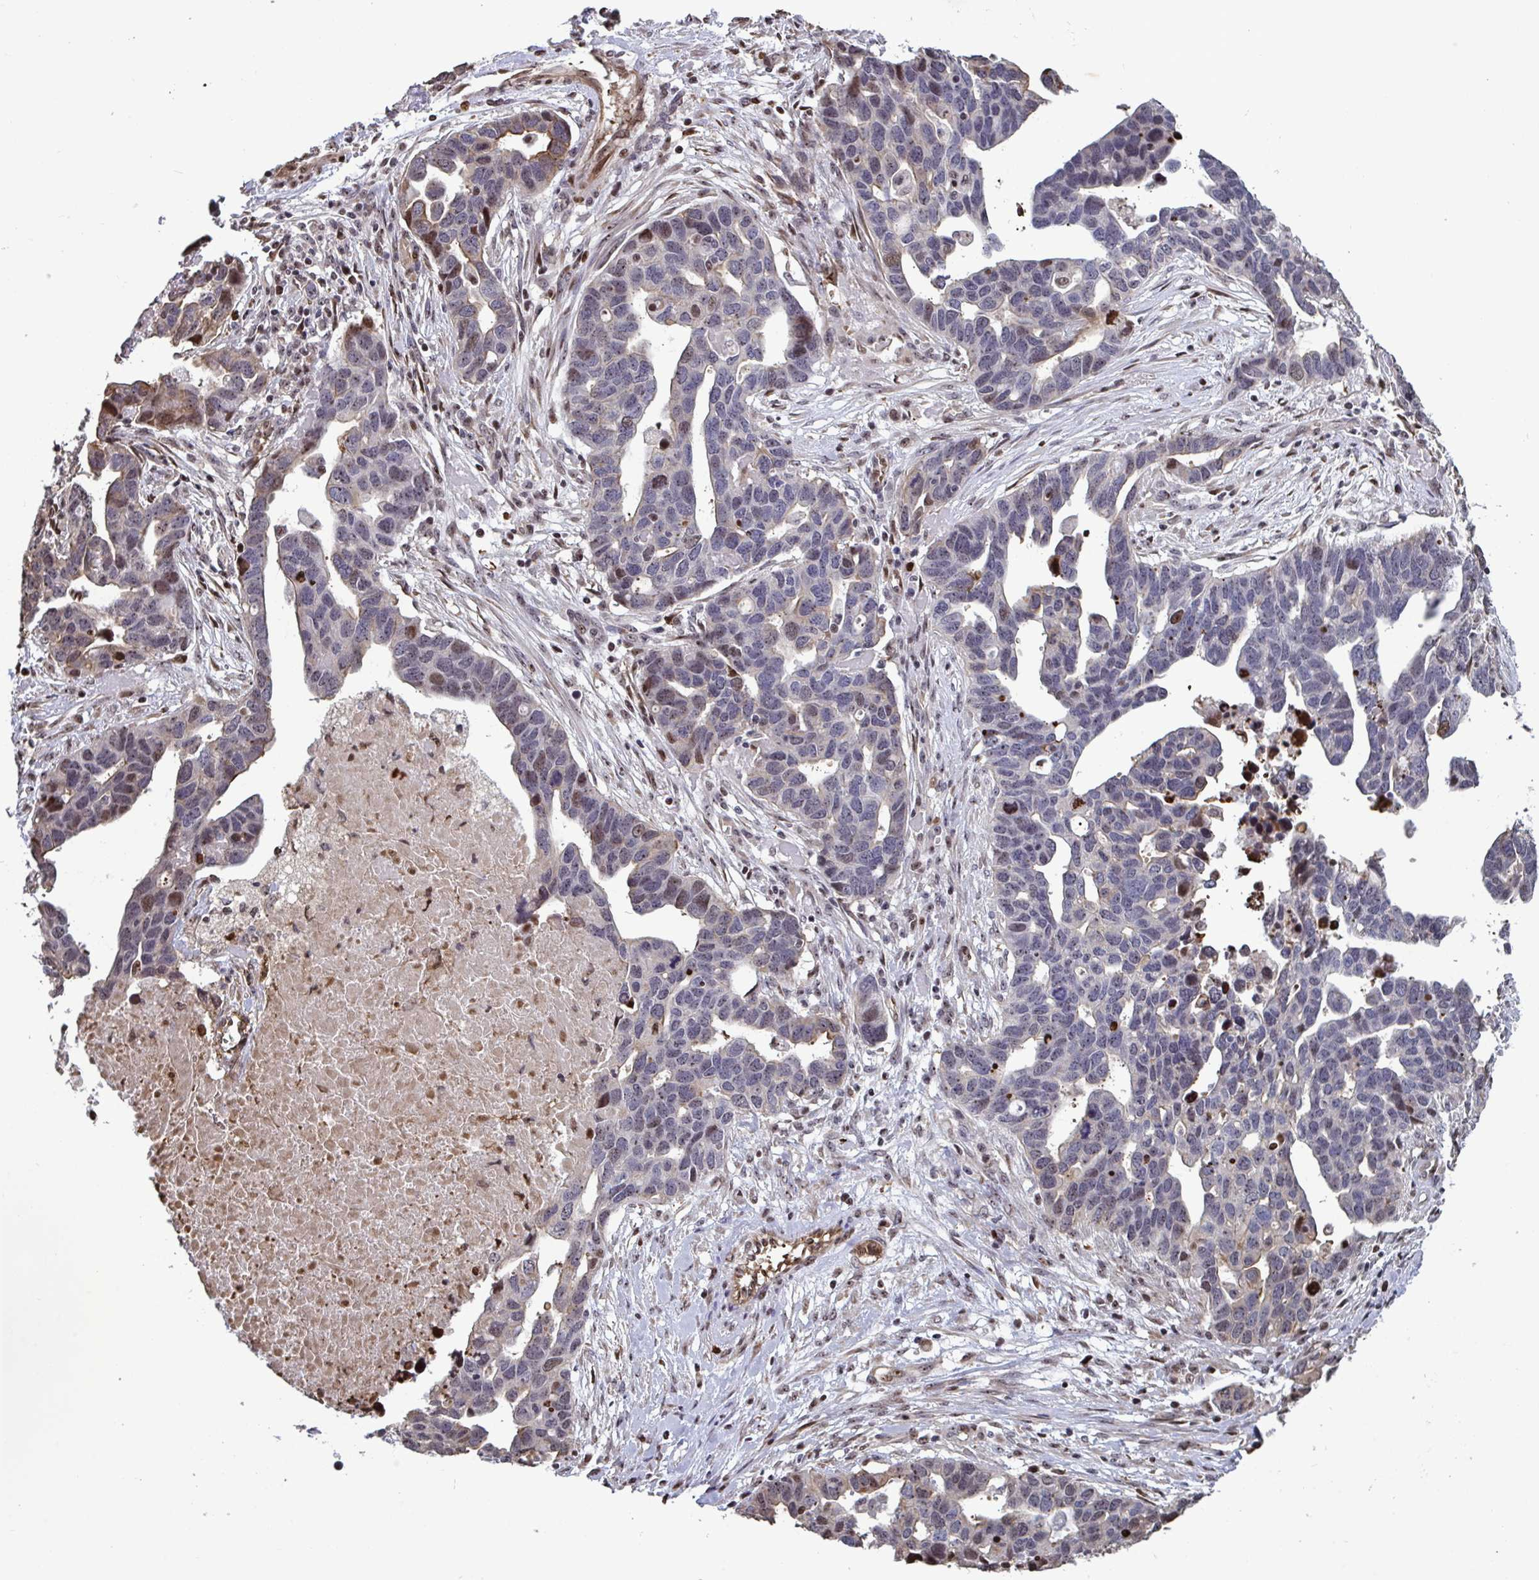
{"staining": {"intensity": "moderate", "quantity": "<25%", "location": "cytoplasmic/membranous,nuclear"}, "tissue": "ovarian cancer", "cell_type": "Tumor cells", "image_type": "cancer", "snomed": [{"axis": "morphology", "description": "Cystadenocarcinoma, serous, NOS"}, {"axis": "topography", "description": "Ovary"}], "caption": "Ovarian serous cystadenocarcinoma stained for a protein shows moderate cytoplasmic/membranous and nuclear positivity in tumor cells. (Brightfield microscopy of DAB IHC at high magnification).", "gene": "PELI2", "patient": {"sex": "female", "age": 54}}